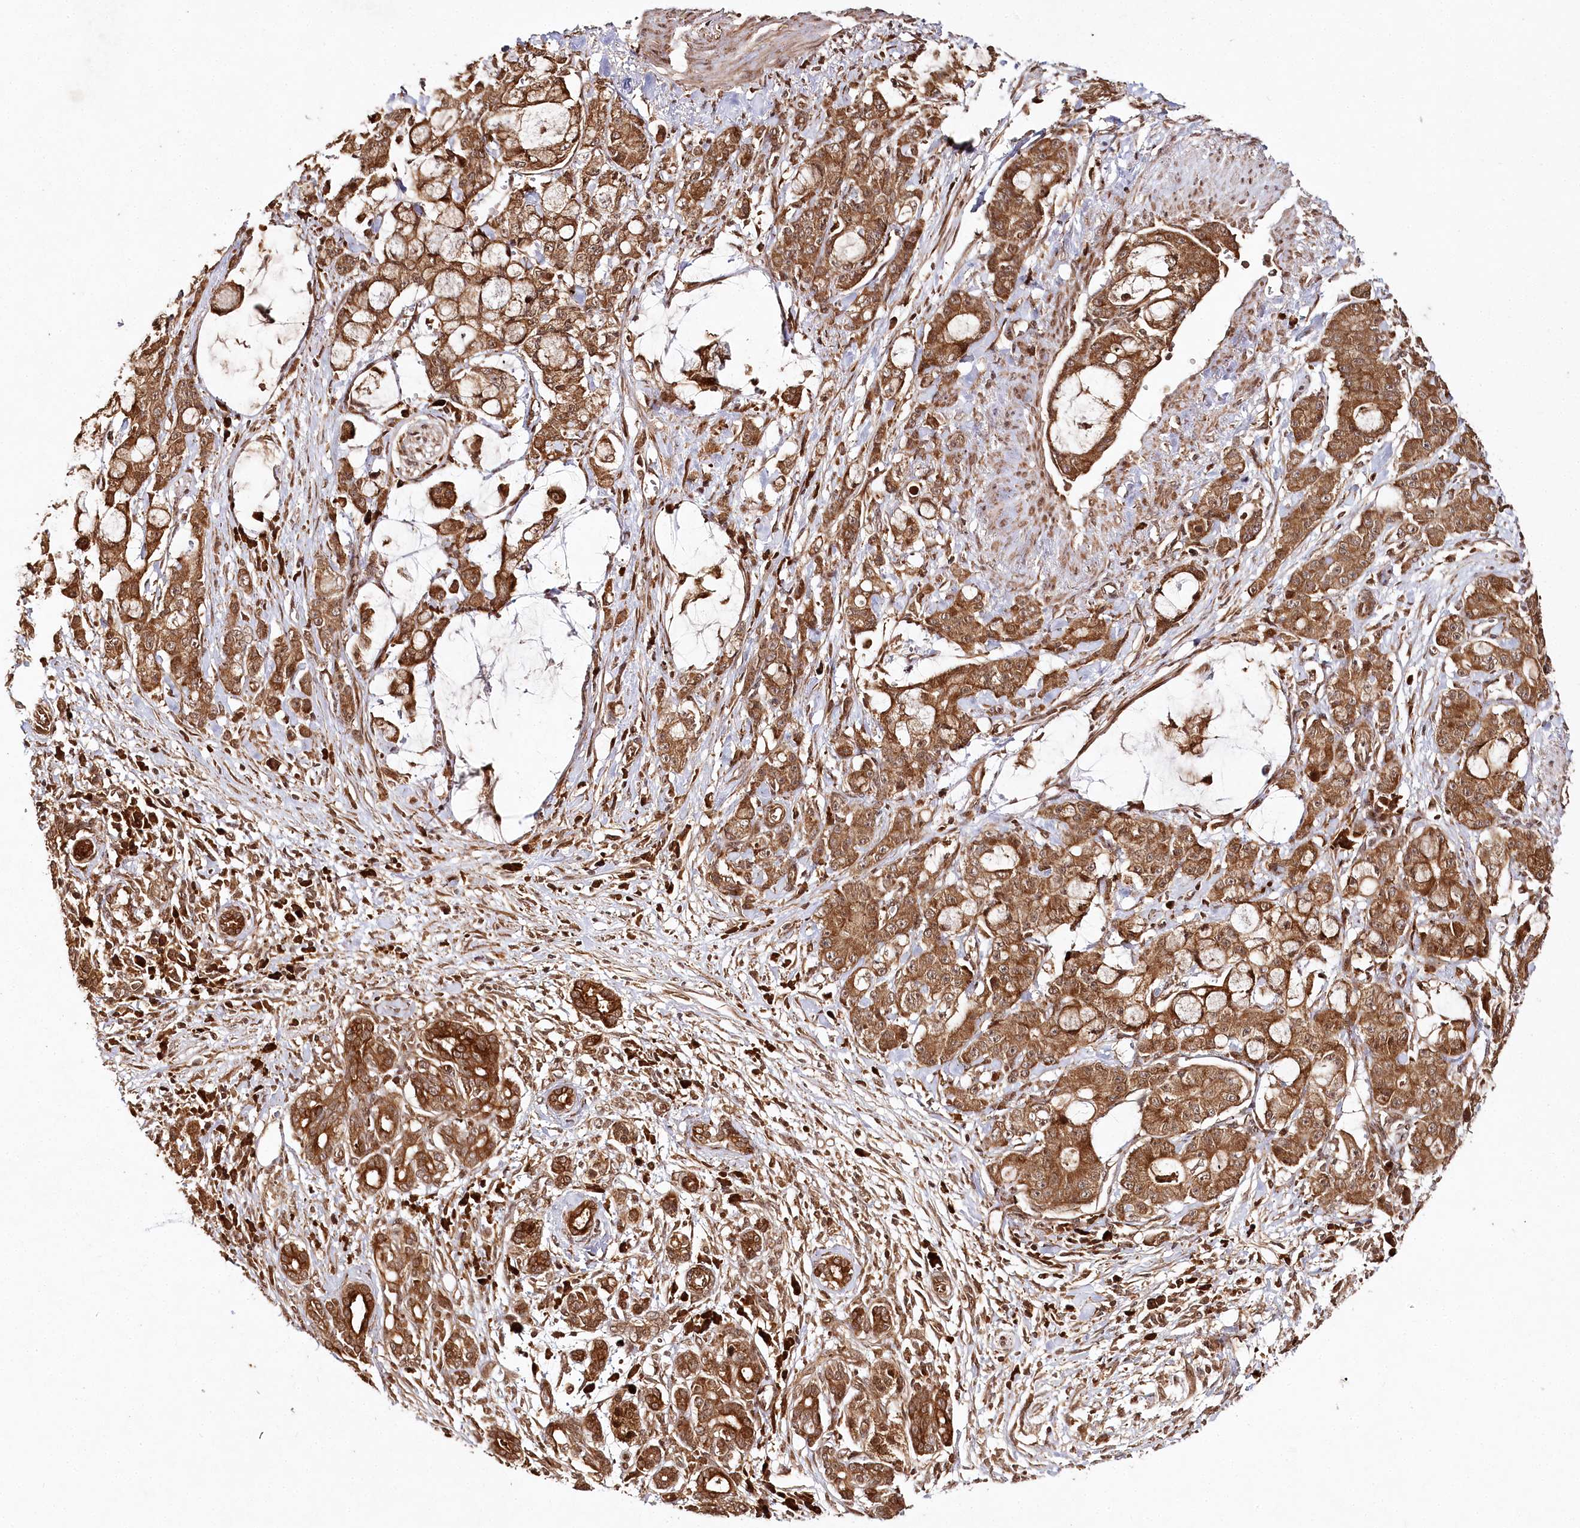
{"staining": {"intensity": "strong", "quantity": ">75%", "location": "cytoplasmic/membranous"}, "tissue": "pancreatic cancer", "cell_type": "Tumor cells", "image_type": "cancer", "snomed": [{"axis": "morphology", "description": "Adenocarcinoma, NOS"}, {"axis": "topography", "description": "Pancreas"}], "caption": "The immunohistochemical stain highlights strong cytoplasmic/membranous staining in tumor cells of pancreatic adenocarcinoma tissue. Using DAB (3,3'-diaminobenzidine) (brown) and hematoxylin (blue) stains, captured at high magnification using brightfield microscopy.", "gene": "ULK2", "patient": {"sex": "female", "age": 73}}